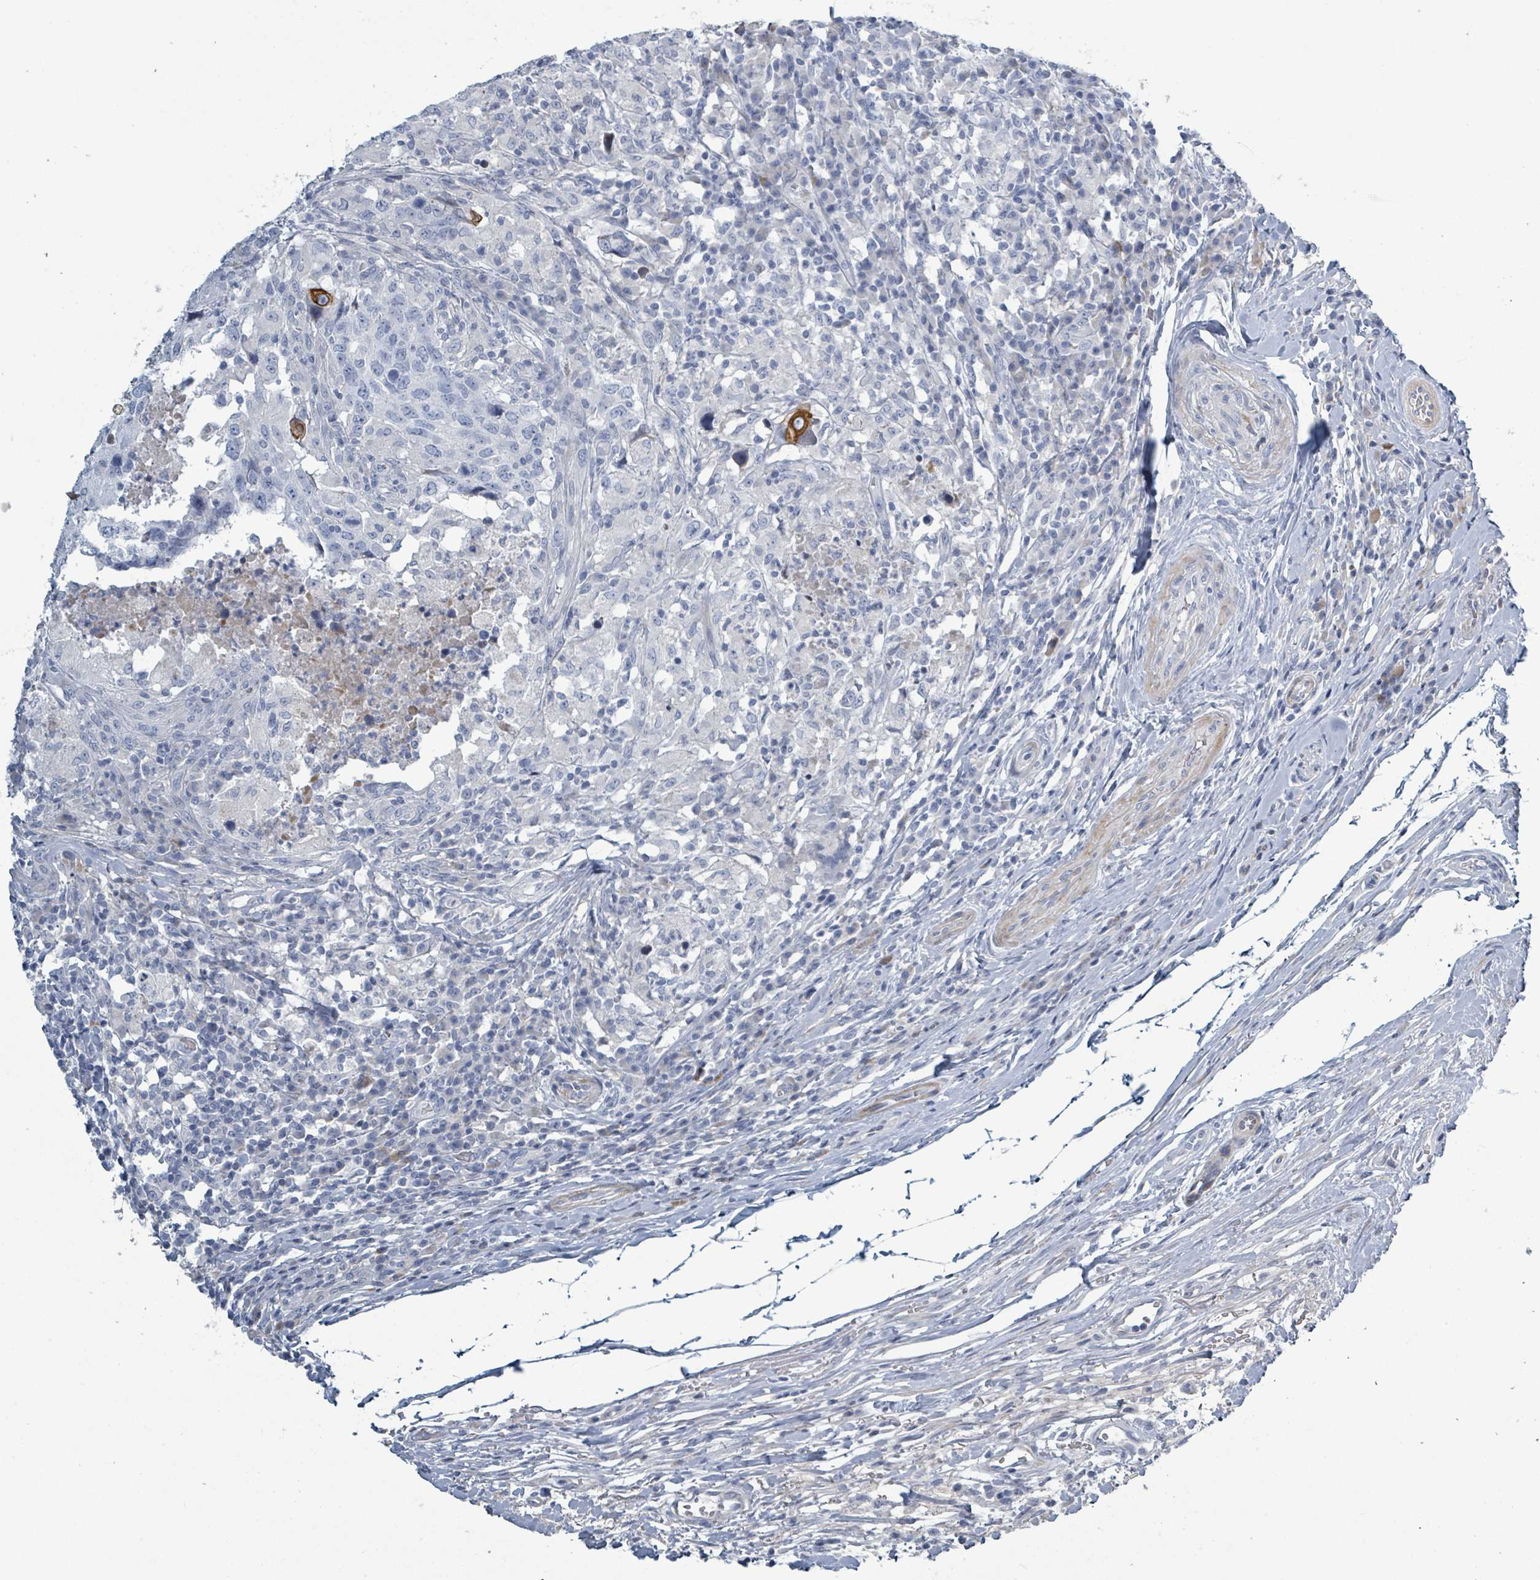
{"staining": {"intensity": "negative", "quantity": "none", "location": "none"}, "tissue": "head and neck cancer", "cell_type": "Tumor cells", "image_type": "cancer", "snomed": [{"axis": "morphology", "description": "Normal tissue, NOS"}, {"axis": "morphology", "description": "Squamous cell carcinoma, NOS"}, {"axis": "topography", "description": "Skeletal muscle"}, {"axis": "topography", "description": "Vascular tissue"}, {"axis": "topography", "description": "Peripheral nerve tissue"}, {"axis": "topography", "description": "Head-Neck"}], "caption": "Human head and neck cancer (squamous cell carcinoma) stained for a protein using immunohistochemistry shows no positivity in tumor cells.", "gene": "RAB33B", "patient": {"sex": "male", "age": 66}}